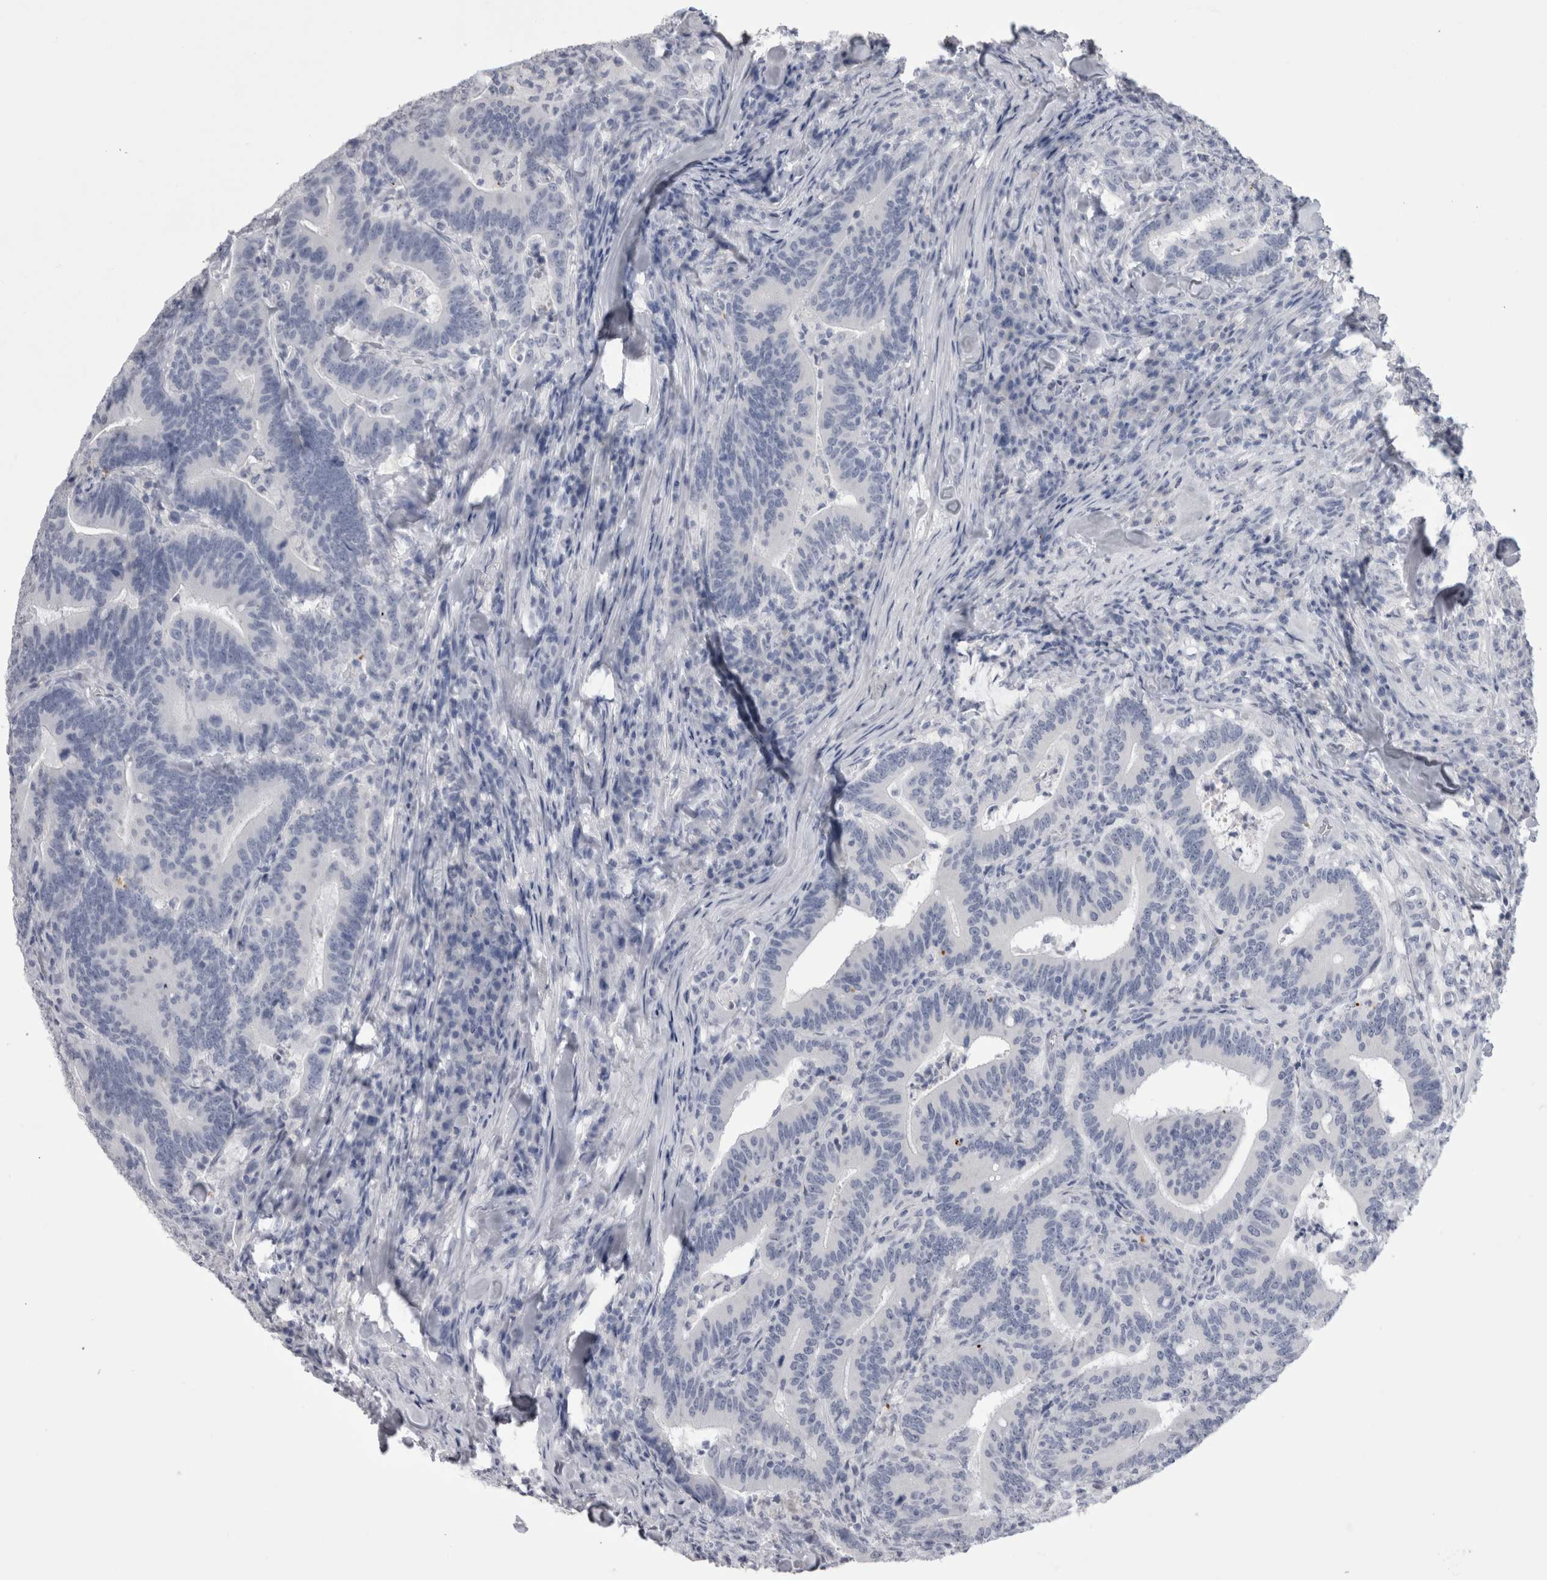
{"staining": {"intensity": "negative", "quantity": "none", "location": "none"}, "tissue": "colorectal cancer", "cell_type": "Tumor cells", "image_type": "cancer", "snomed": [{"axis": "morphology", "description": "Adenocarcinoma, NOS"}, {"axis": "topography", "description": "Colon"}], "caption": "This is a photomicrograph of immunohistochemistry (IHC) staining of colorectal cancer (adenocarcinoma), which shows no staining in tumor cells.", "gene": "ADAM2", "patient": {"sex": "female", "age": 66}}